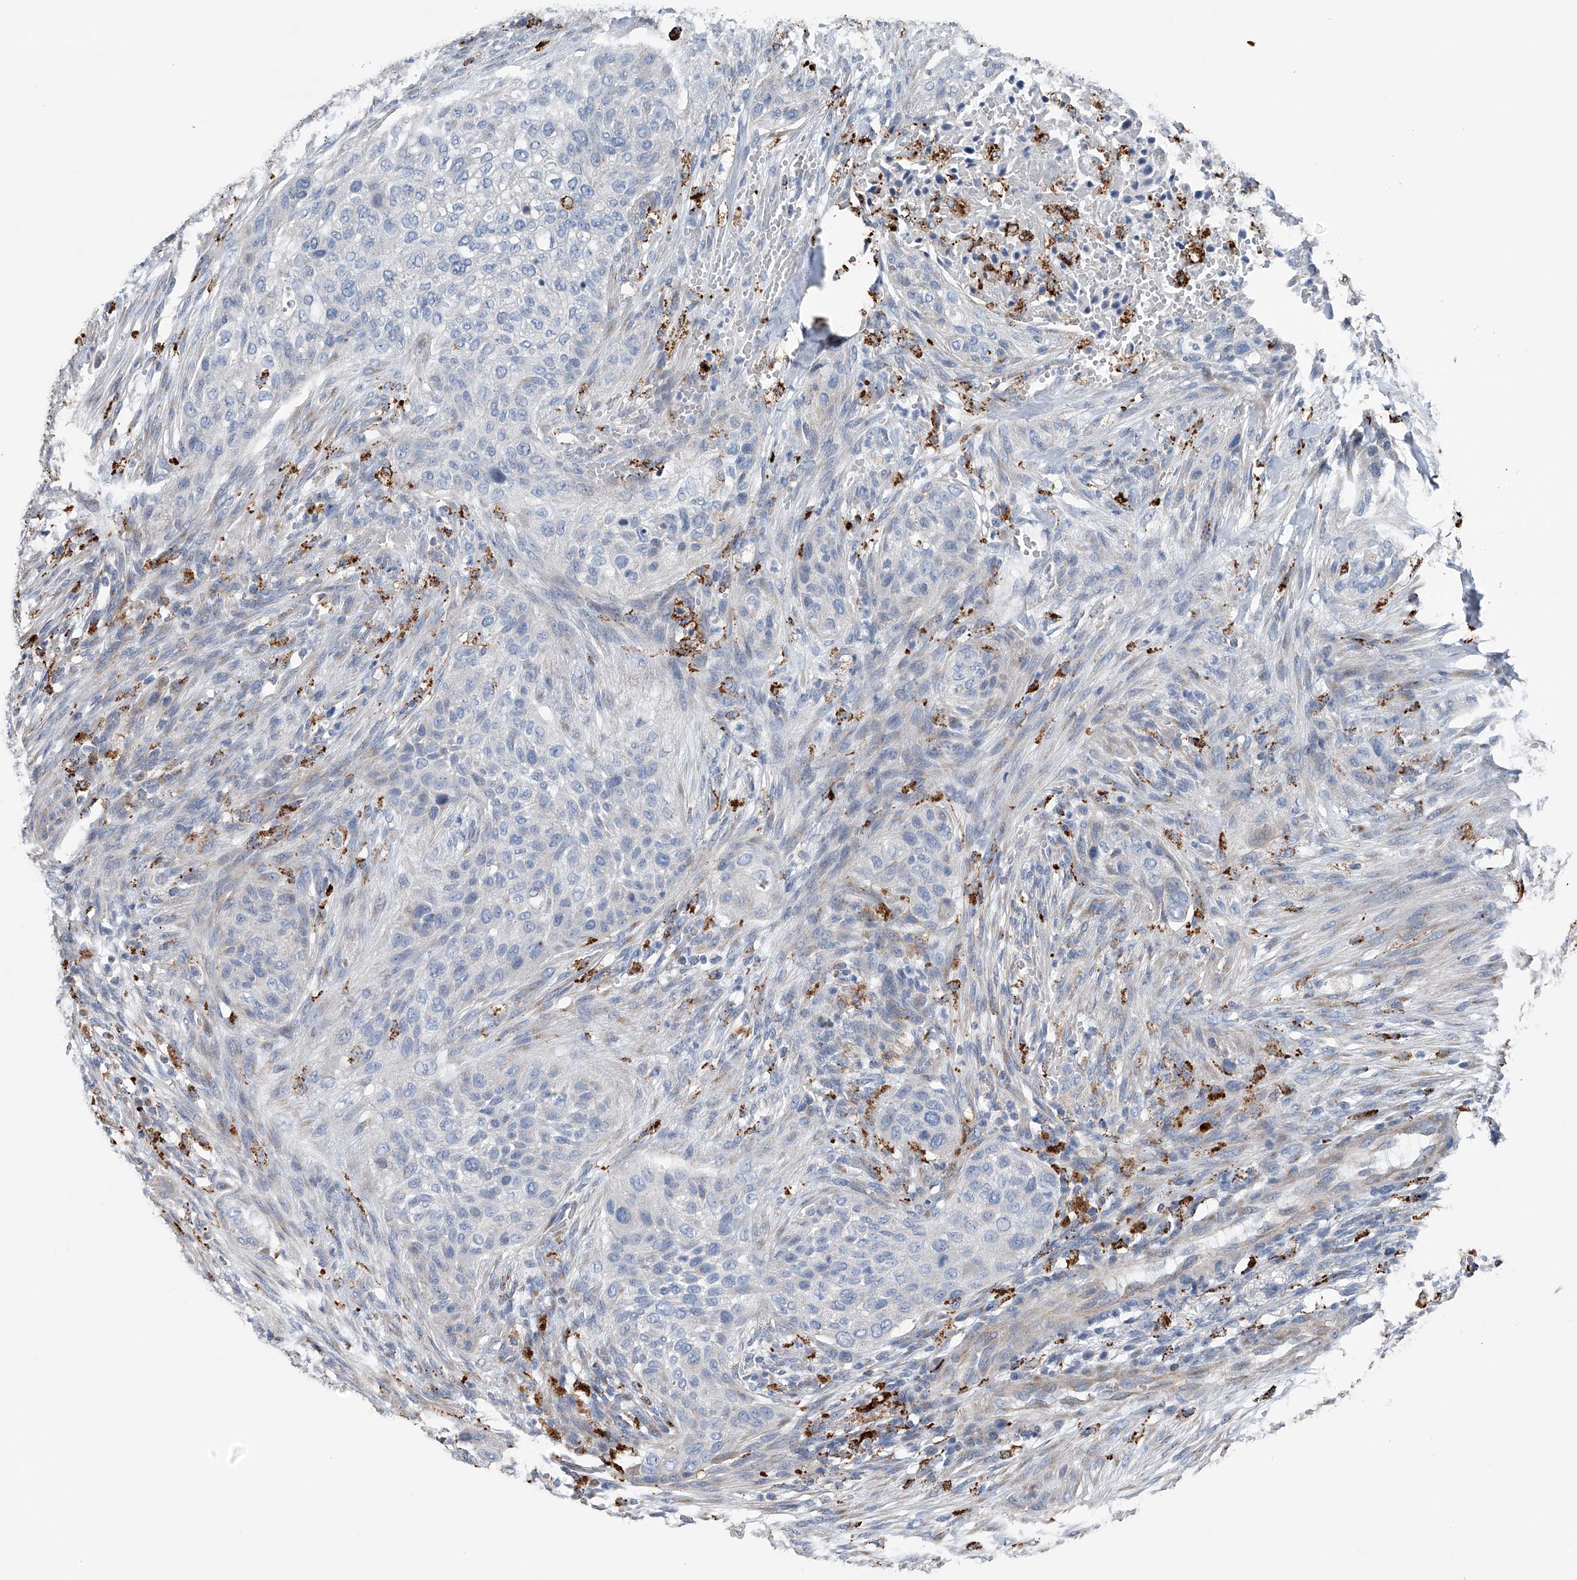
{"staining": {"intensity": "negative", "quantity": "none", "location": "none"}, "tissue": "urothelial cancer", "cell_type": "Tumor cells", "image_type": "cancer", "snomed": [{"axis": "morphology", "description": "Urothelial carcinoma, High grade"}, {"axis": "topography", "description": "Urinary bladder"}], "caption": "Urothelial carcinoma (high-grade) was stained to show a protein in brown. There is no significant staining in tumor cells.", "gene": "ZNF772", "patient": {"sex": "male", "age": 35}}